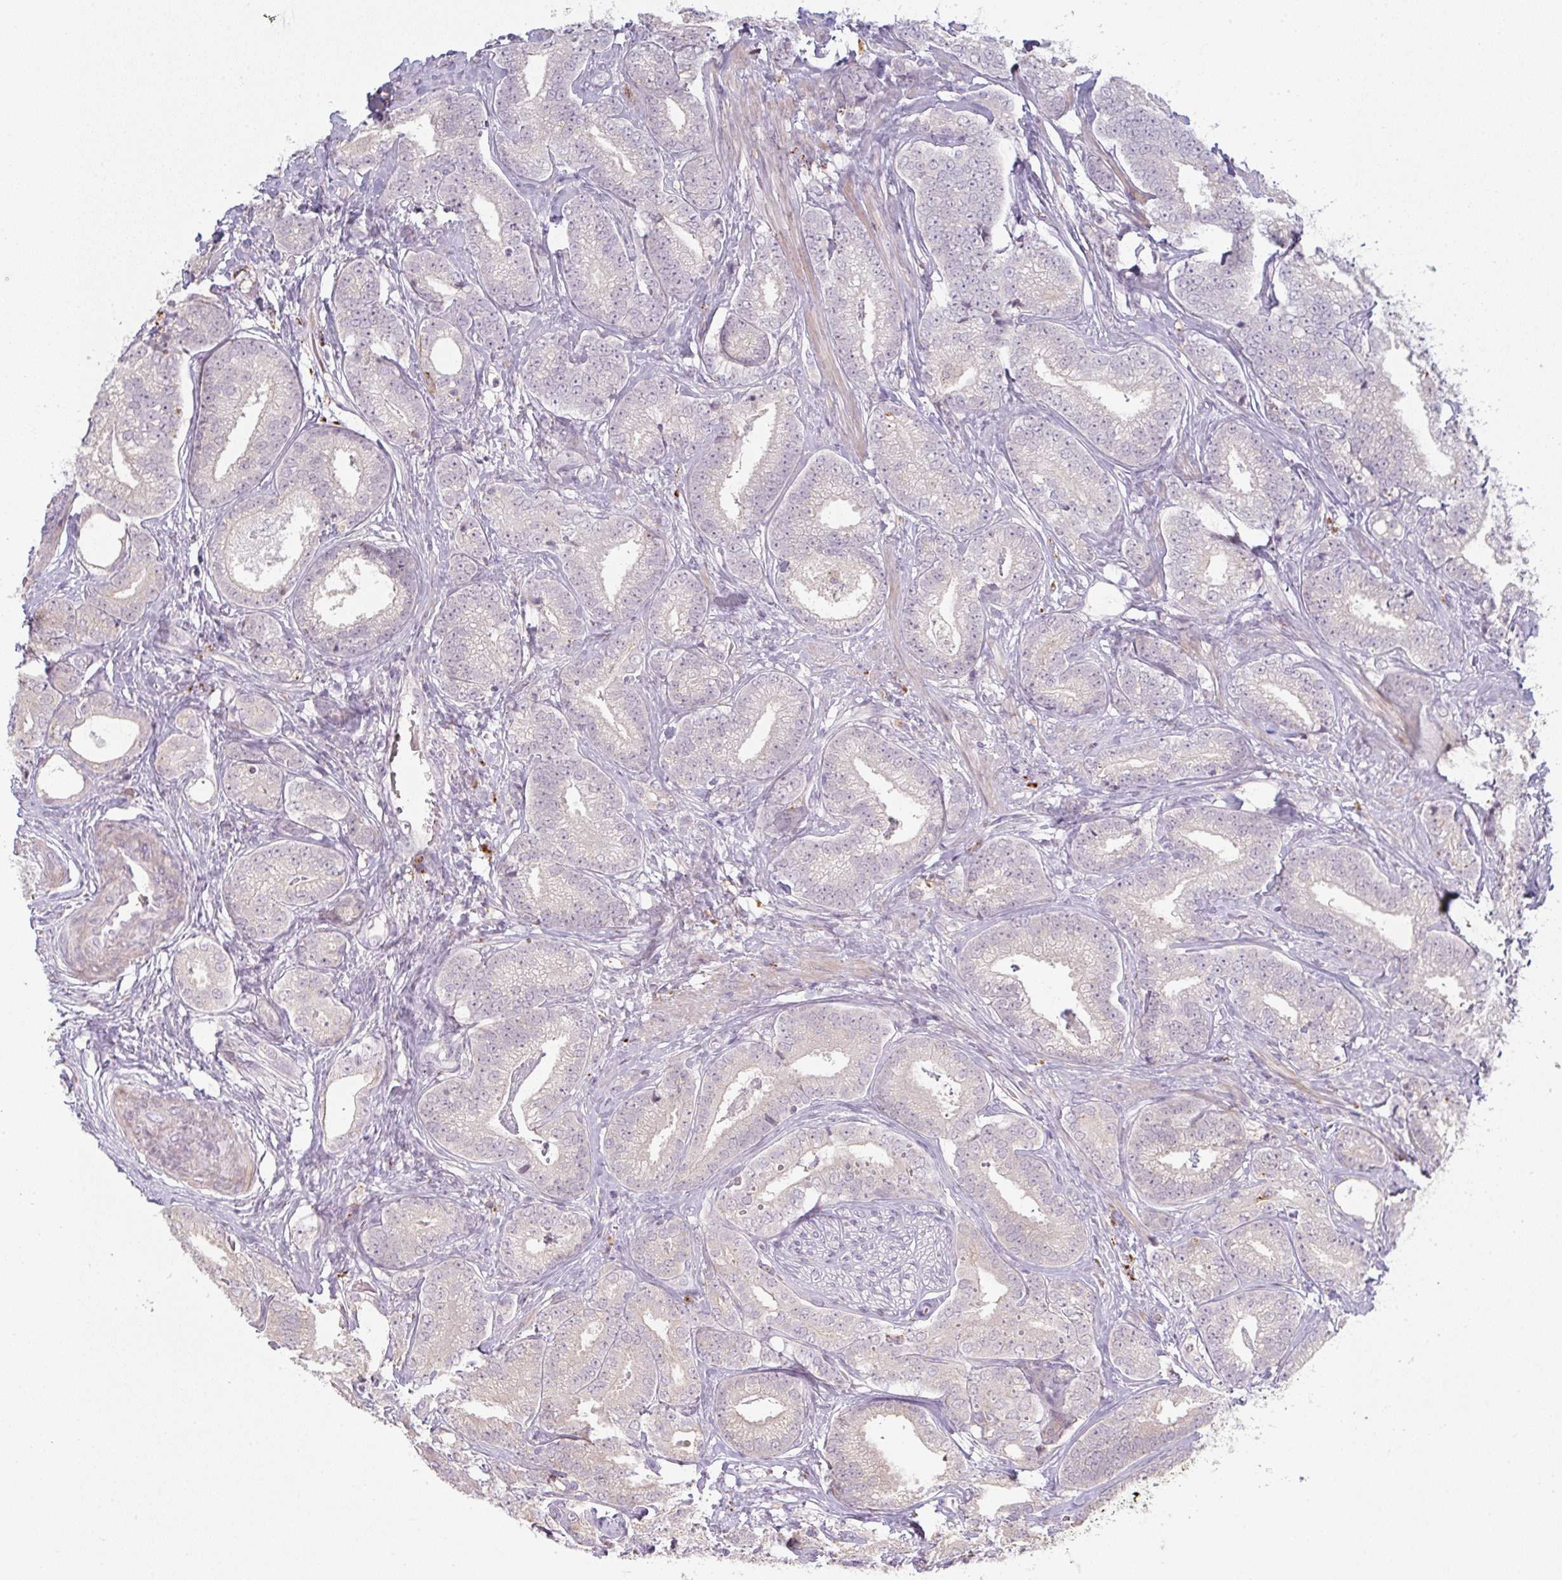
{"staining": {"intensity": "negative", "quantity": "none", "location": "none"}, "tissue": "prostate cancer", "cell_type": "Tumor cells", "image_type": "cancer", "snomed": [{"axis": "morphology", "description": "Adenocarcinoma, Low grade"}, {"axis": "topography", "description": "Prostate"}], "caption": "IHC histopathology image of human prostate low-grade adenocarcinoma stained for a protein (brown), which displays no positivity in tumor cells. Nuclei are stained in blue.", "gene": "TMEM237", "patient": {"sex": "male", "age": 63}}